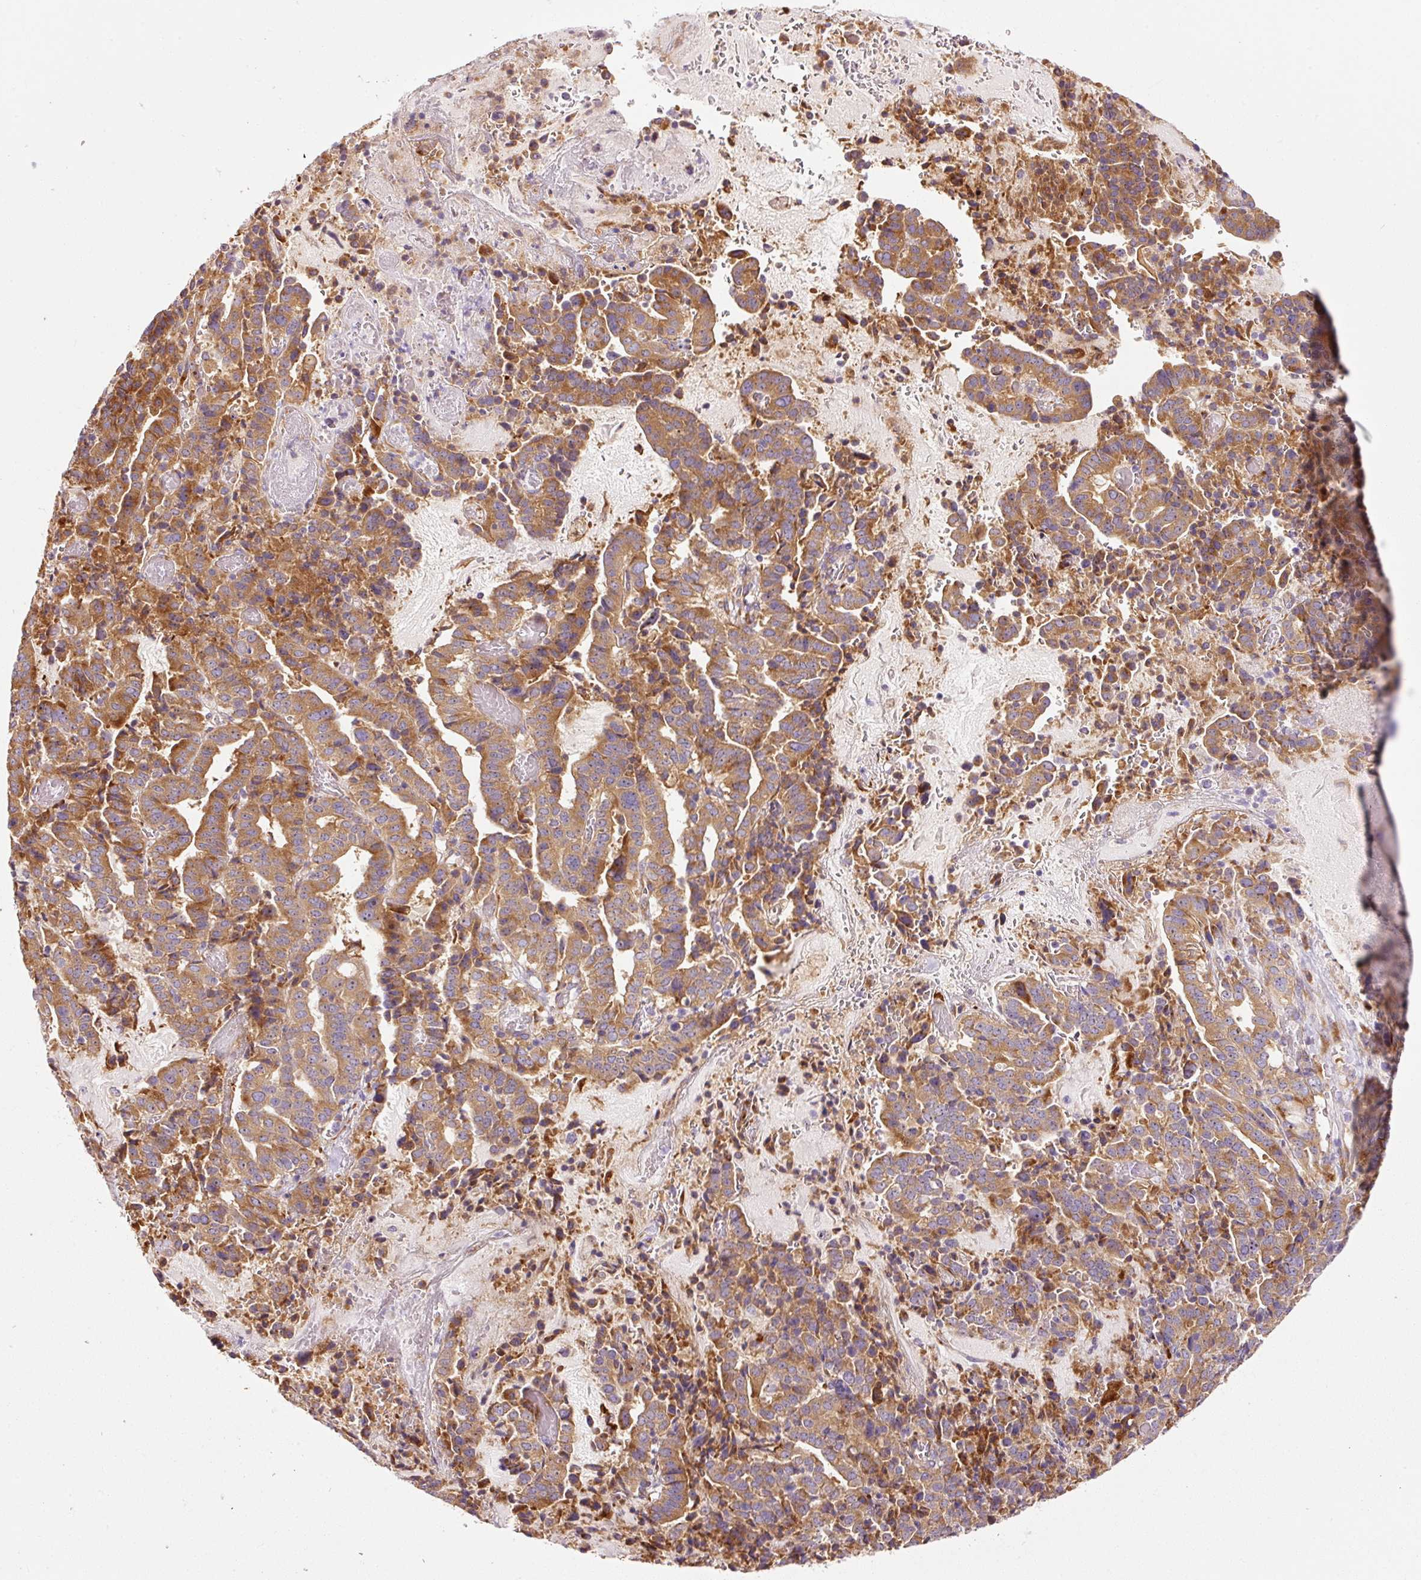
{"staining": {"intensity": "moderate", "quantity": ">75%", "location": "cytoplasmic/membranous"}, "tissue": "stomach cancer", "cell_type": "Tumor cells", "image_type": "cancer", "snomed": [{"axis": "morphology", "description": "Adenocarcinoma, NOS"}, {"axis": "topography", "description": "Stomach"}], "caption": "Brown immunohistochemical staining in stomach cancer (adenocarcinoma) reveals moderate cytoplasmic/membranous staining in approximately >75% of tumor cells.", "gene": "RPL10A", "patient": {"sex": "male", "age": 48}}